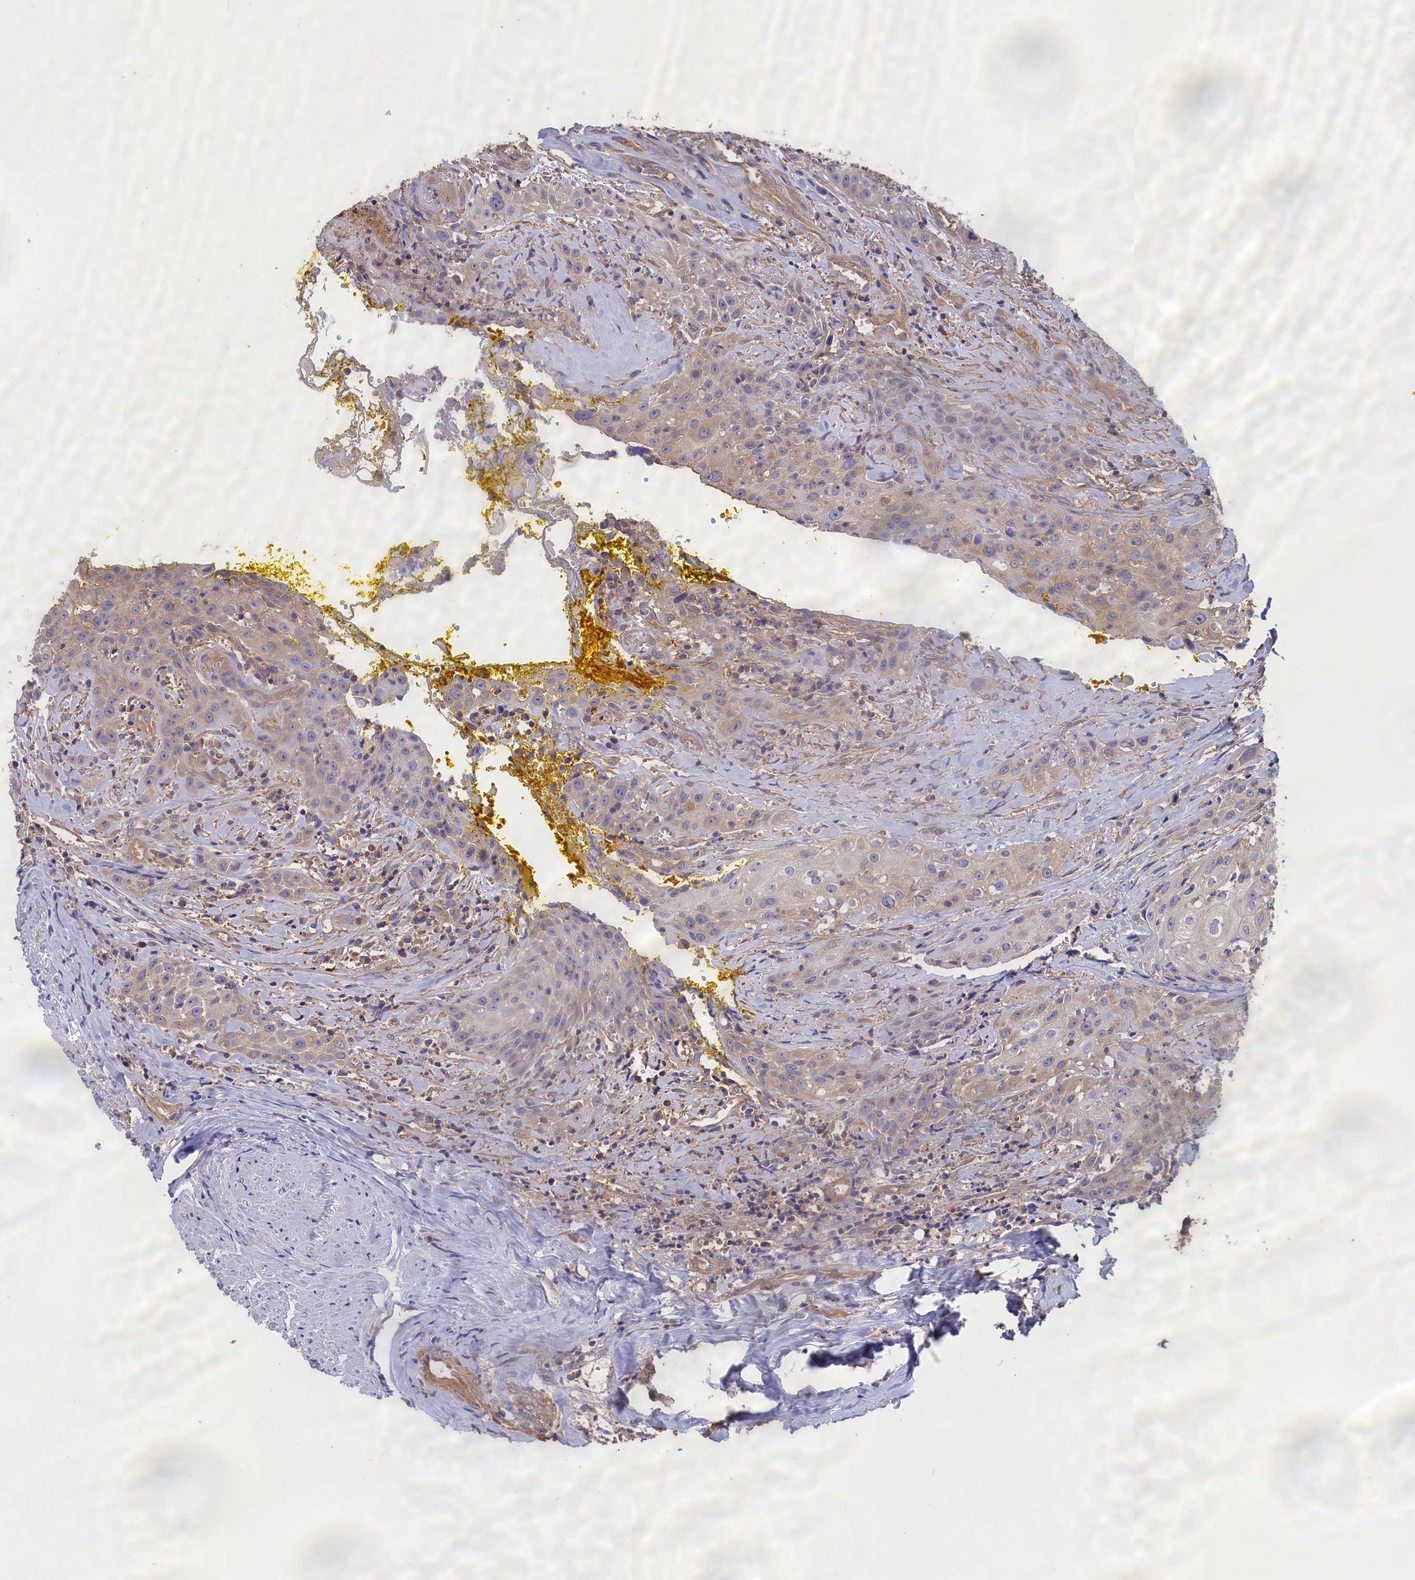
{"staining": {"intensity": "weak", "quantity": "<25%", "location": "cytoplasmic/membranous"}, "tissue": "head and neck cancer", "cell_type": "Tumor cells", "image_type": "cancer", "snomed": [{"axis": "morphology", "description": "Squamous cell carcinoma, NOS"}, {"axis": "topography", "description": "Oral tissue"}, {"axis": "topography", "description": "Head-Neck"}], "caption": "Image shows no significant protein staining in tumor cells of head and neck cancer (squamous cell carcinoma). Nuclei are stained in blue.", "gene": "ANKRD2", "patient": {"sex": "female", "age": 82}}